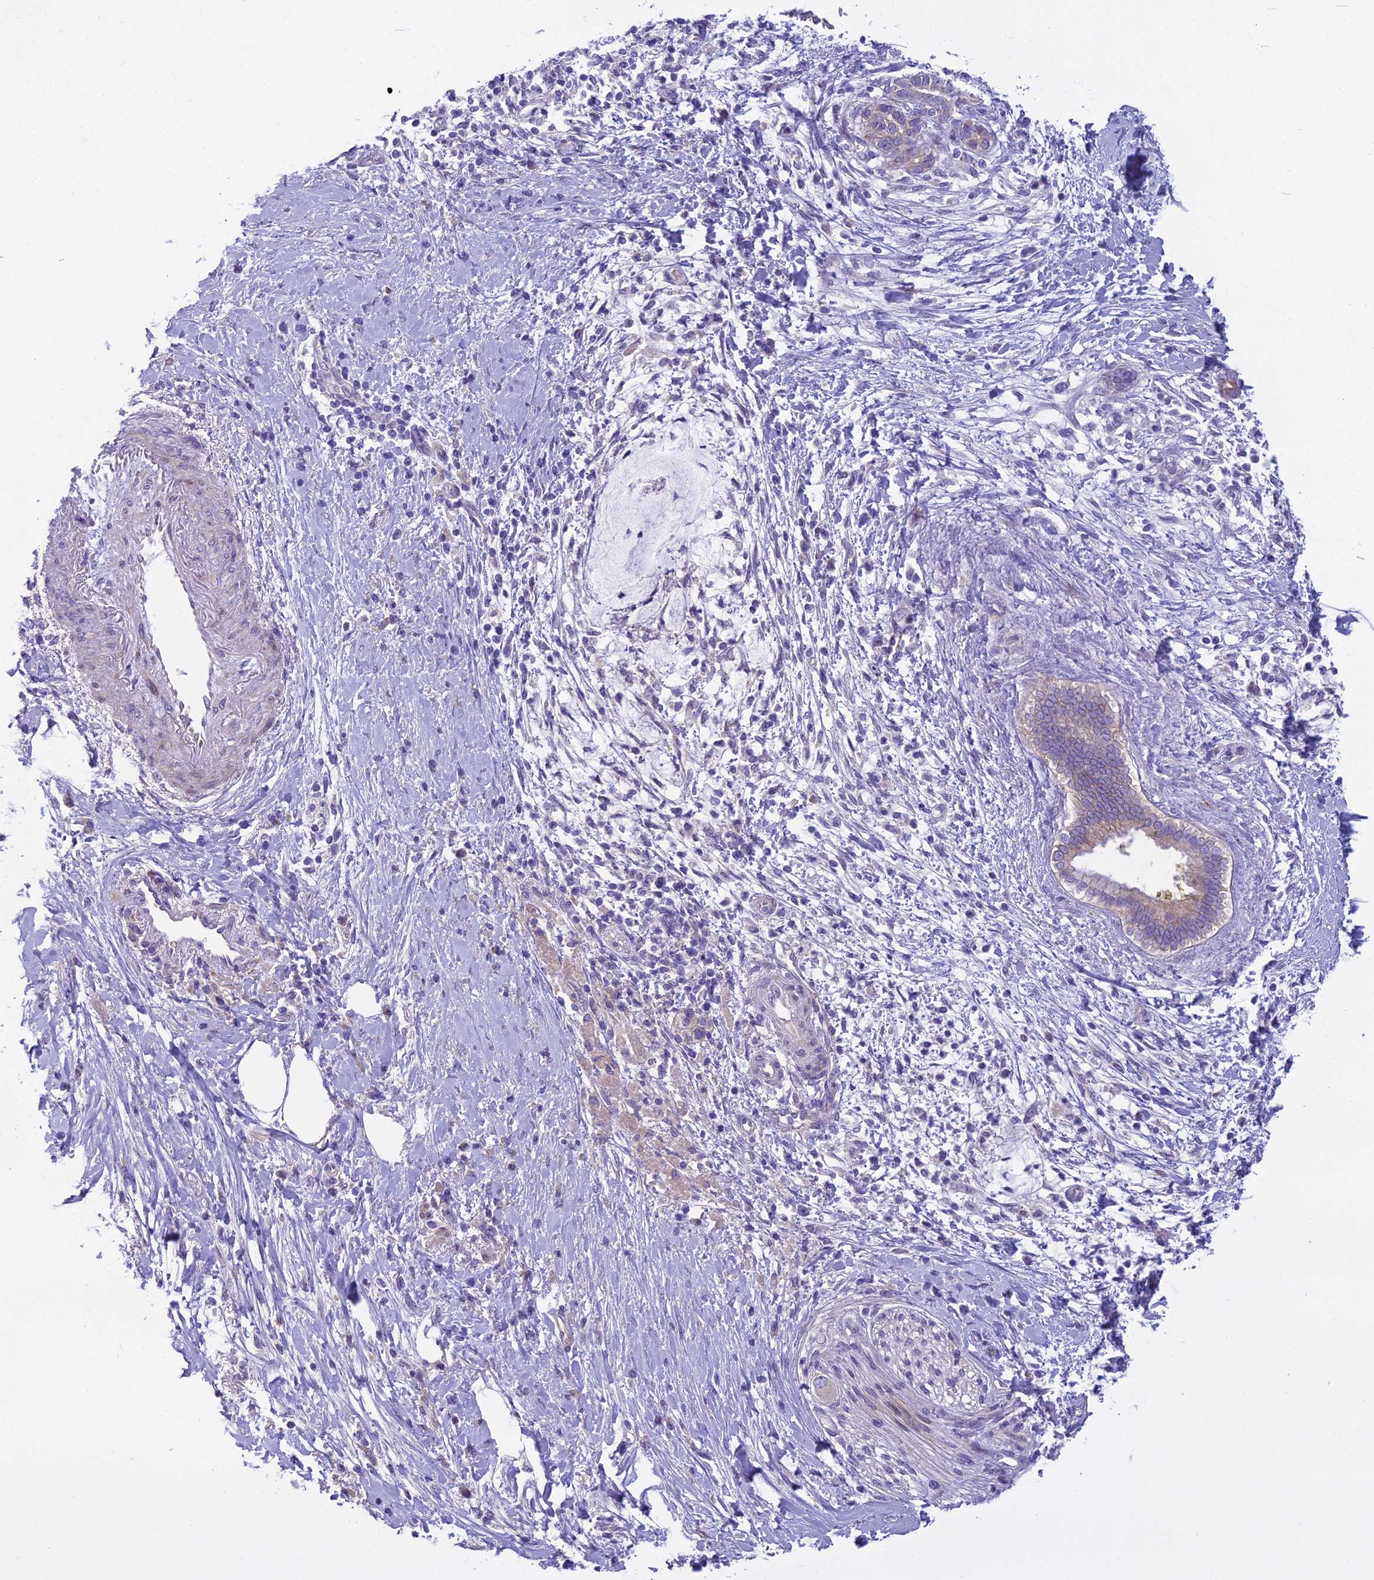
{"staining": {"intensity": "moderate", "quantity": "25%-75%", "location": "cytoplasmic/membranous"}, "tissue": "pancreatic cancer", "cell_type": "Tumor cells", "image_type": "cancer", "snomed": [{"axis": "morphology", "description": "Adenocarcinoma, NOS"}, {"axis": "topography", "description": "Pancreas"}], "caption": "Pancreatic cancer (adenocarcinoma) stained with a brown dye shows moderate cytoplasmic/membranous positive expression in approximately 25%-75% of tumor cells.", "gene": "PCDHB14", "patient": {"sex": "male", "age": 58}}